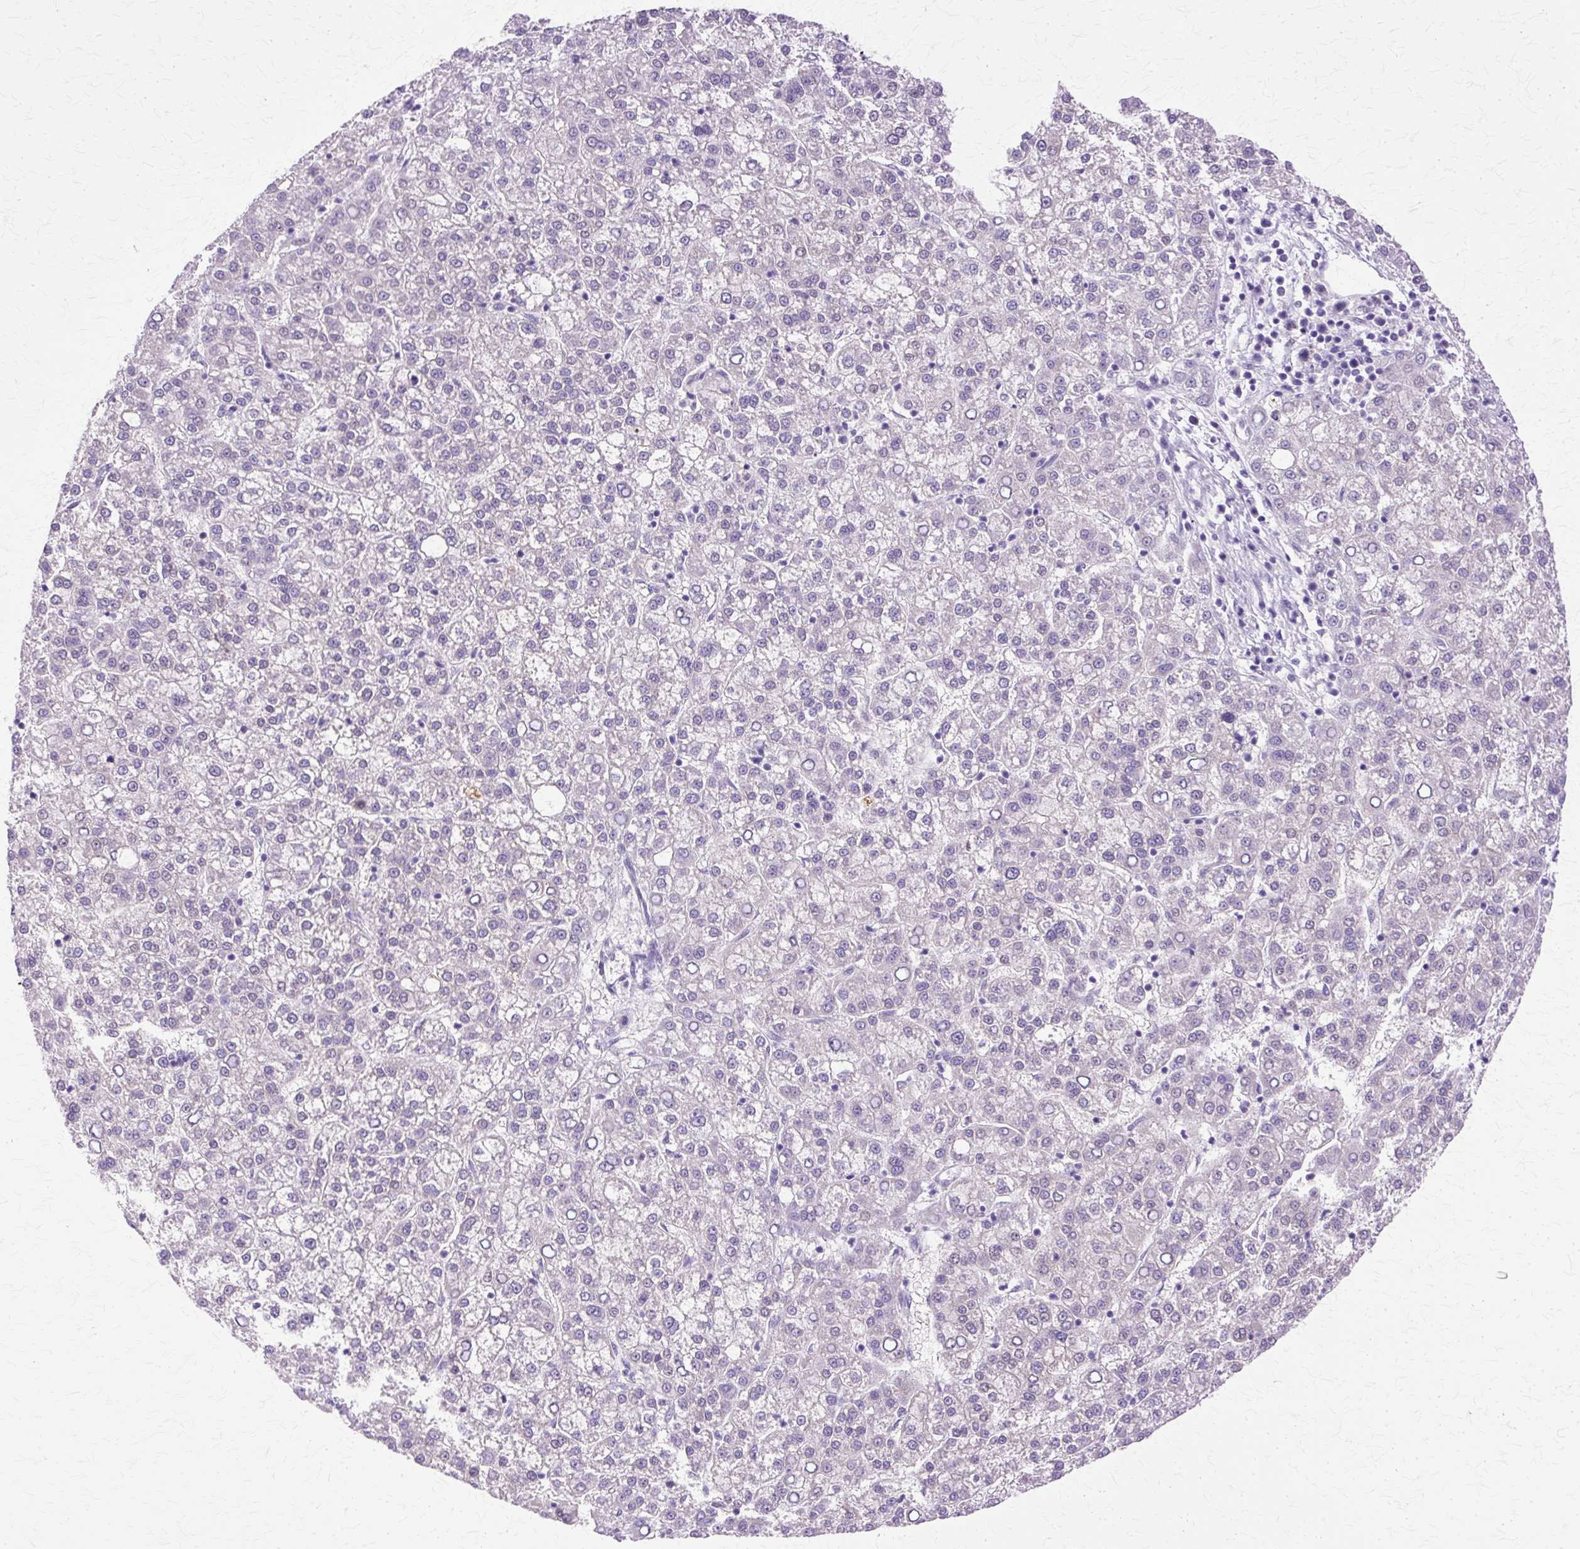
{"staining": {"intensity": "negative", "quantity": "none", "location": "none"}, "tissue": "liver cancer", "cell_type": "Tumor cells", "image_type": "cancer", "snomed": [{"axis": "morphology", "description": "Carcinoma, Hepatocellular, NOS"}, {"axis": "topography", "description": "Liver"}], "caption": "An immunohistochemistry (IHC) histopathology image of liver cancer (hepatocellular carcinoma) is shown. There is no staining in tumor cells of liver cancer (hepatocellular carcinoma).", "gene": "HSPA8", "patient": {"sex": "female", "age": 58}}